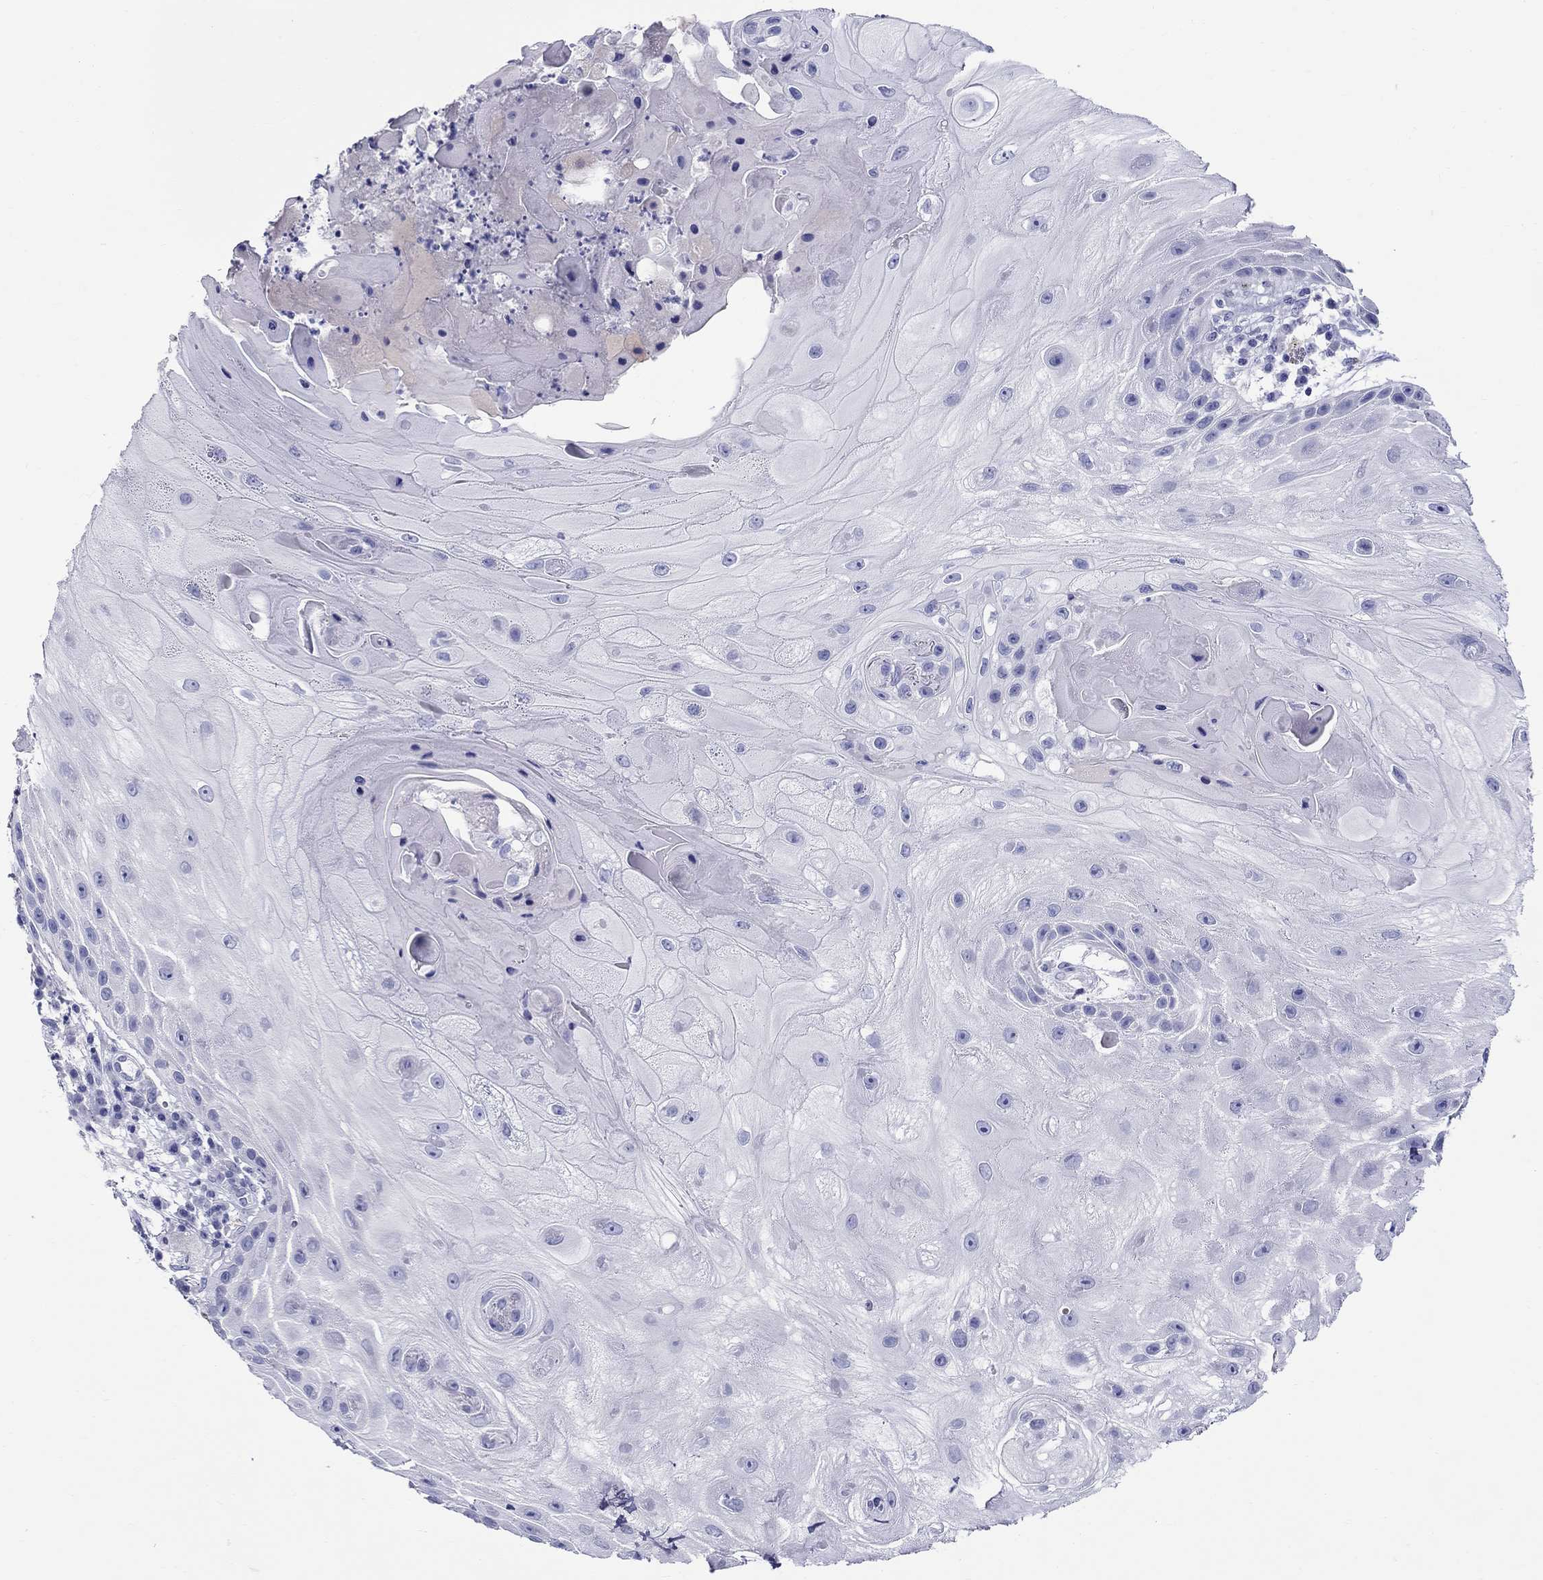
{"staining": {"intensity": "negative", "quantity": "none", "location": "none"}, "tissue": "skin cancer", "cell_type": "Tumor cells", "image_type": "cancer", "snomed": [{"axis": "morphology", "description": "Normal tissue, NOS"}, {"axis": "morphology", "description": "Squamous cell carcinoma, NOS"}, {"axis": "topography", "description": "Skin"}], "caption": "This is a histopathology image of immunohistochemistry (IHC) staining of squamous cell carcinoma (skin), which shows no staining in tumor cells.", "gene": "LAMP5", "patient": {"sex": "male", "age": 79}}